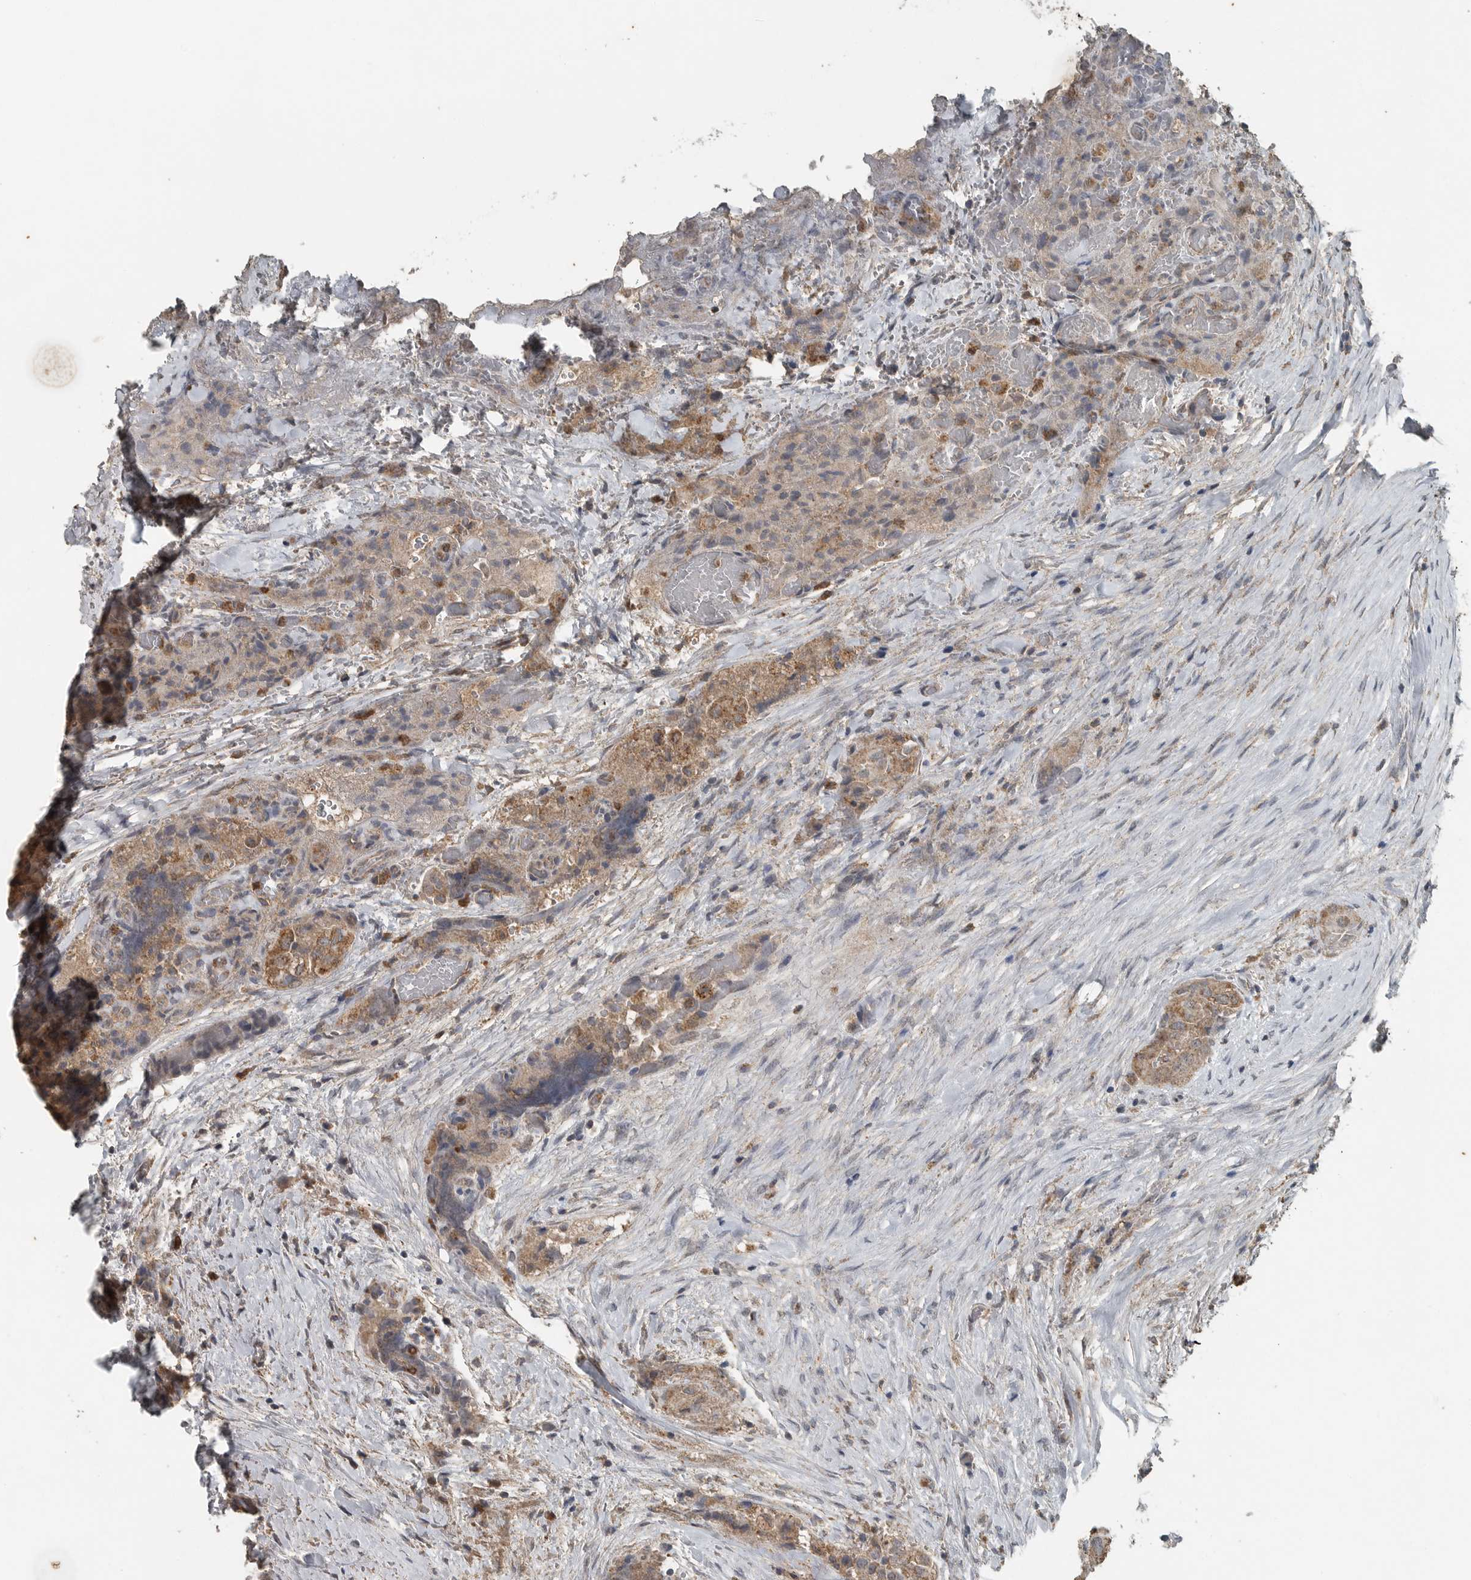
{"staining": {"intensity": "moderate", "quantity": ">75%", "location": "cytoplasmic/membranous"}, "tissue": "thyroid cancer", "cell_type": "Tumor cells", "image_type": "cancer", "snomed": [{"axis": "morphology", "description": "Papillary adenocarcinoma, NOS"}, {"axis": "topography", "description": "Thyroid gland"}], "caption": "This micrograph demonstrates immunohistochemistry staining of papillary adenocarcinoma (thyroid), with medium moderate cytoplasmic/membranous expression in approximately >75% of tumor cells.", "gene": "IL6ST", "patient": {"sex": "female", "age": 59}}